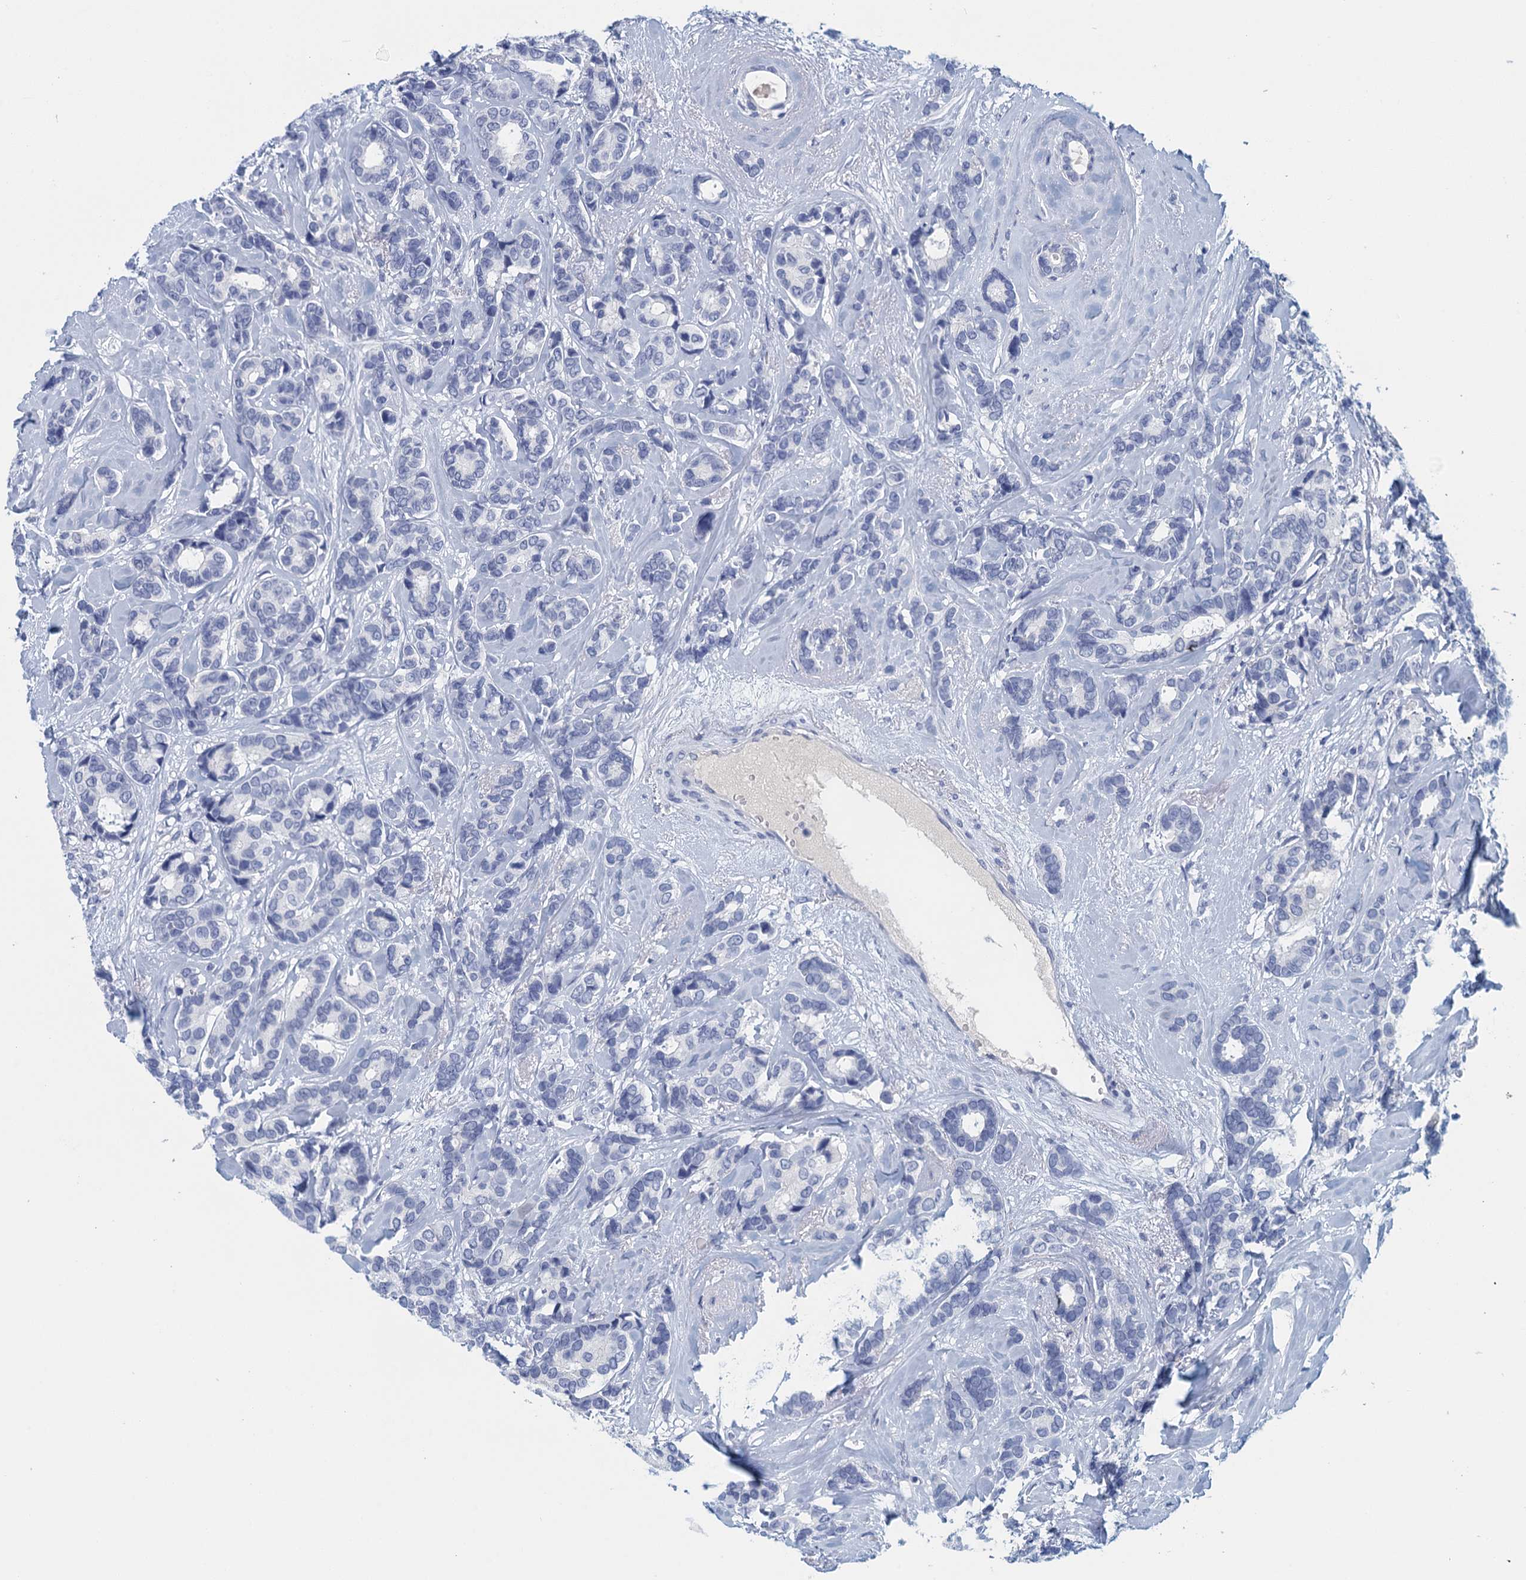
{"staining": {"intensity": "negative", "quantity": "none", "location": "none"}, "tissue": "breast cancer", "cell_type": "Tumor cells", "image_type": "cancer", "snomed": [{"axis": "morphology", "description": "Duct carcinoma"}, {"axis": "topography", "description": "Breast"}], "caption": "IHC histopathology image of neoplastic tissue: human breast cancer stained with DAB (3,3'-diaminobenzidine) exhibits no significant protein expression in tumor cells. (DAB IHC visualized using brightfield microscopy, high magnification).", "gene": "CYP51A1", "patient": {"sex": "female", "age": 87}}